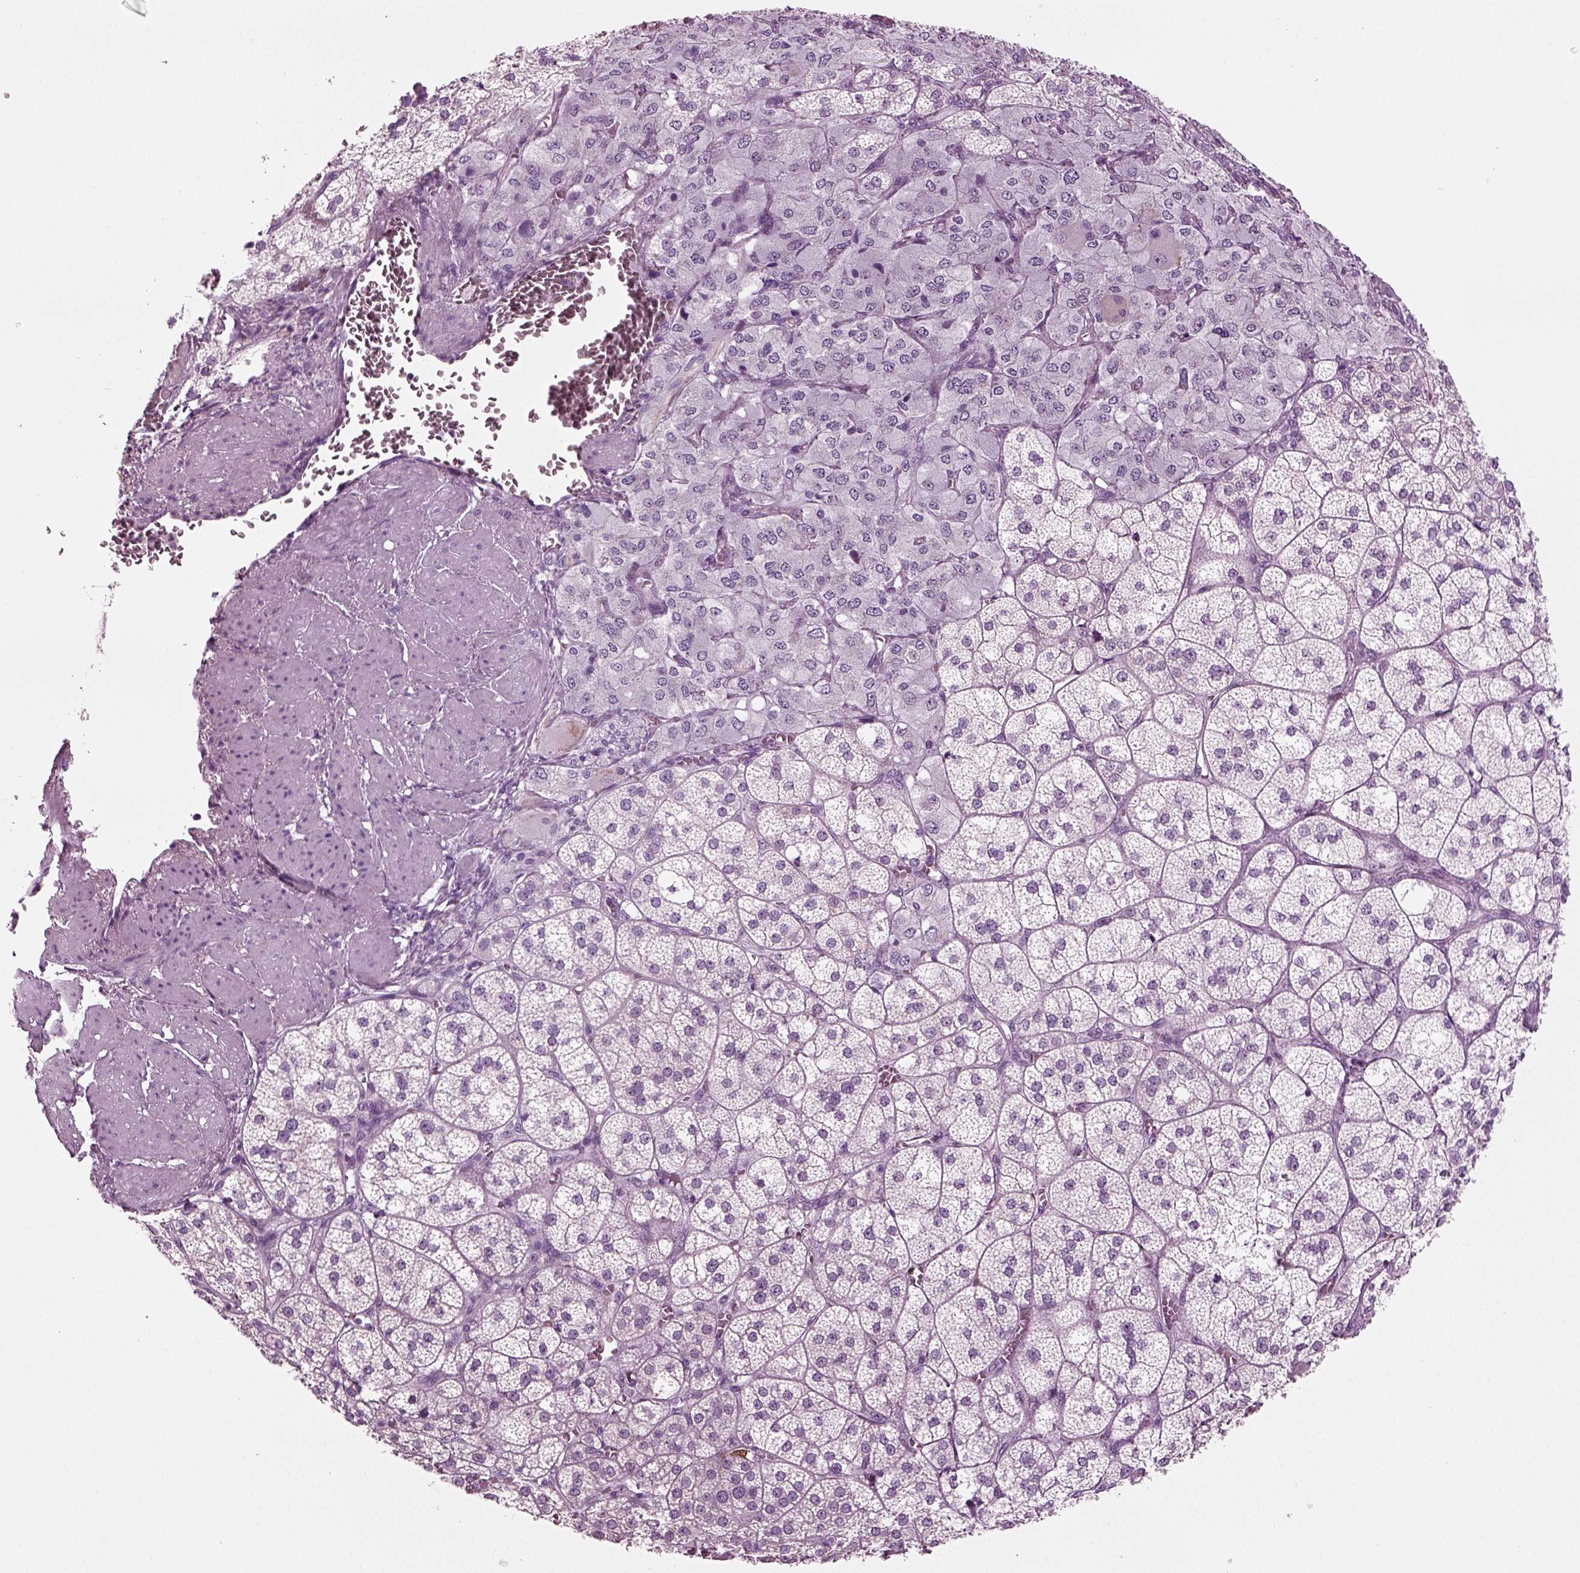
{"staining": {"intensity": "negative", "quantity": "none", "location": "none"}, "tissue": "adrenal gland", "cell_type": "Glandular cells", "image_type": "normal", "snomed": [{"axis": "morphology", "description": "Normal tissue, NOS"}, {"axis": "topography", "description": "Adrenal gland"}], "caption": "This is an immunohistochemistry (IHC) photomicrograph of normal adrenal gland. There is no positivity in glandular cells.", "gene": "CRABP1", "patient": {"sex": "female", "age": 60}}